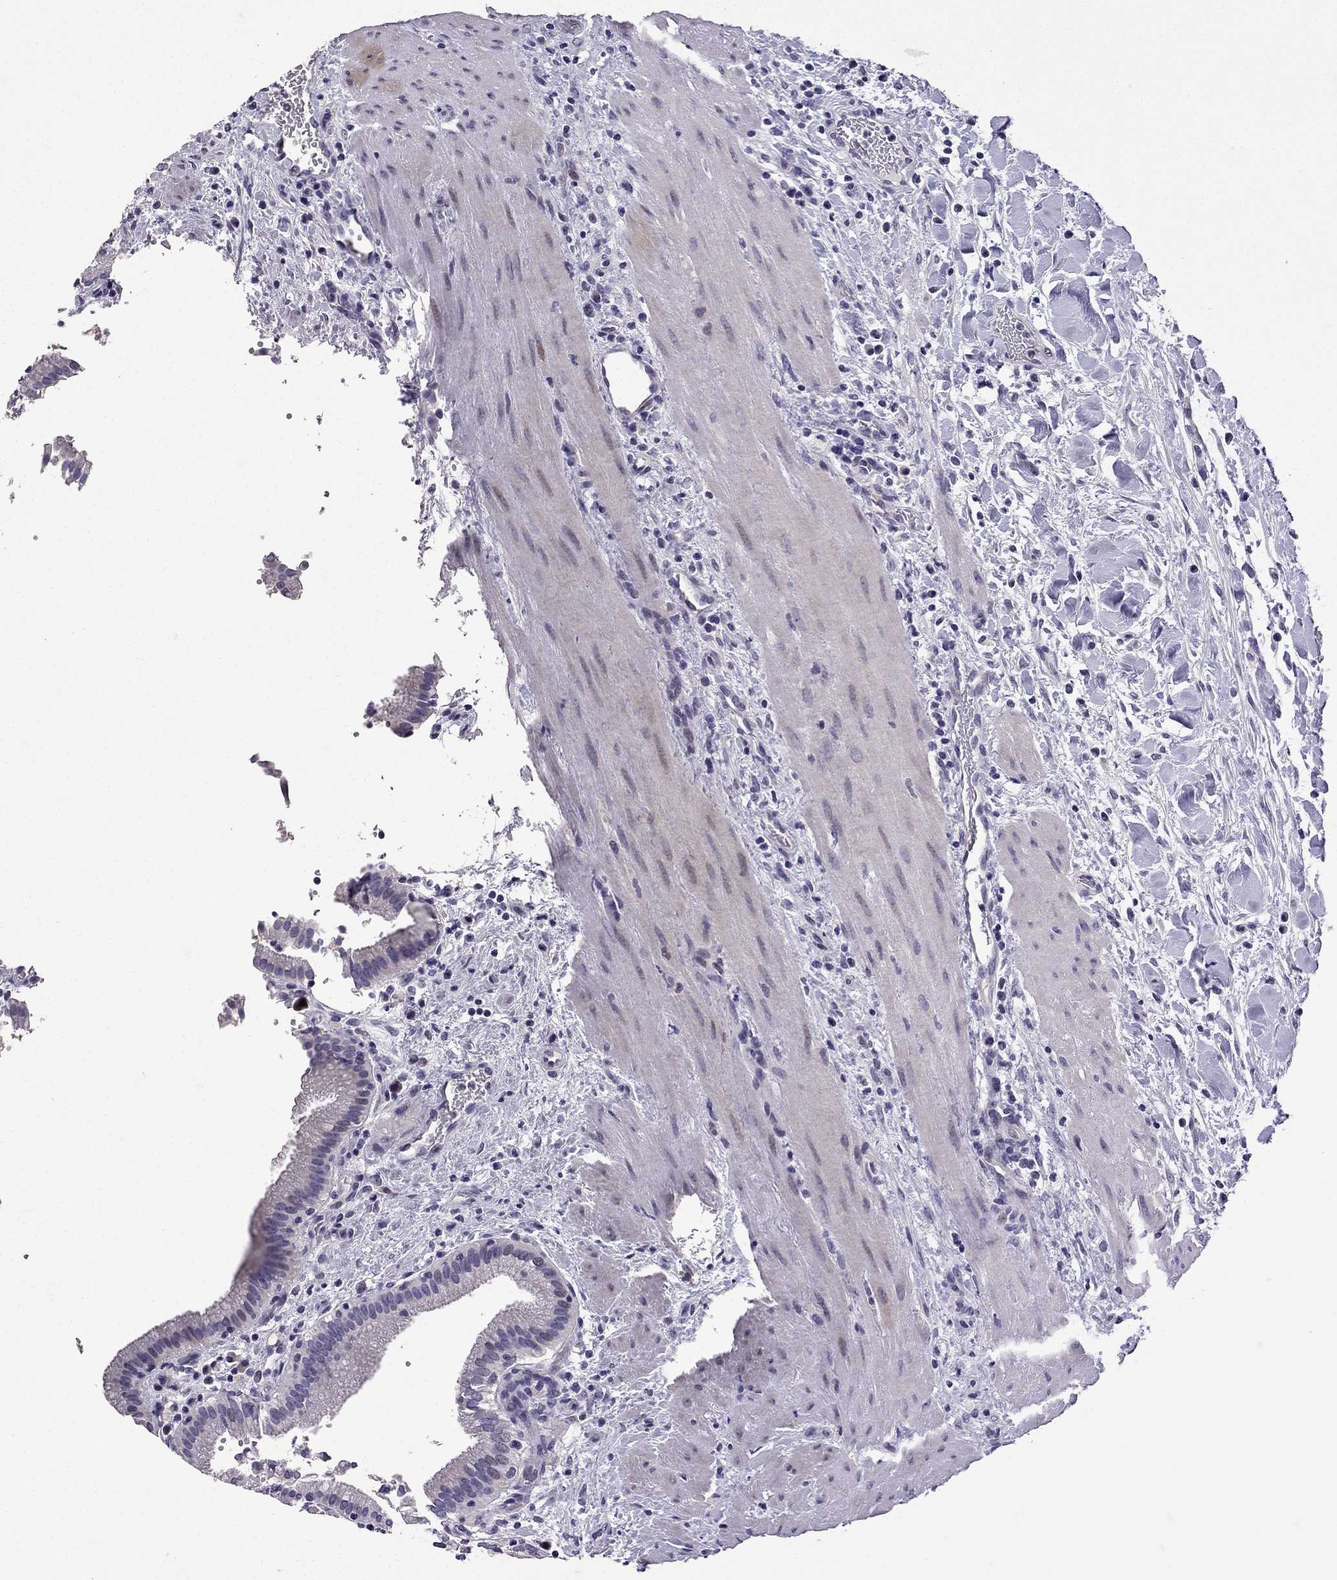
{"staining": {"intensity": "negative", "quantity": "none", "location": "none"}, "tissue": "gallbladder", "cell_type": "Glandular cells", "image_type": "normal", "snomed": [{"axis": "morphology", "description": "Normal tissue, NOS"}, {"axis": "topography", "description": "Gallbladder"}], "caption": "This is a image of immunohistochemistry (IHC) staining of benign gallbladder, which shows no staining in glandular cells. The staining was performed using DAB to visualize the protein expression in brown, while the nuclei were stained in blue with hematoxylin (Magnification: 20x).", "gene": "TTN", "patient": {"sex": "male", "age": 42}}